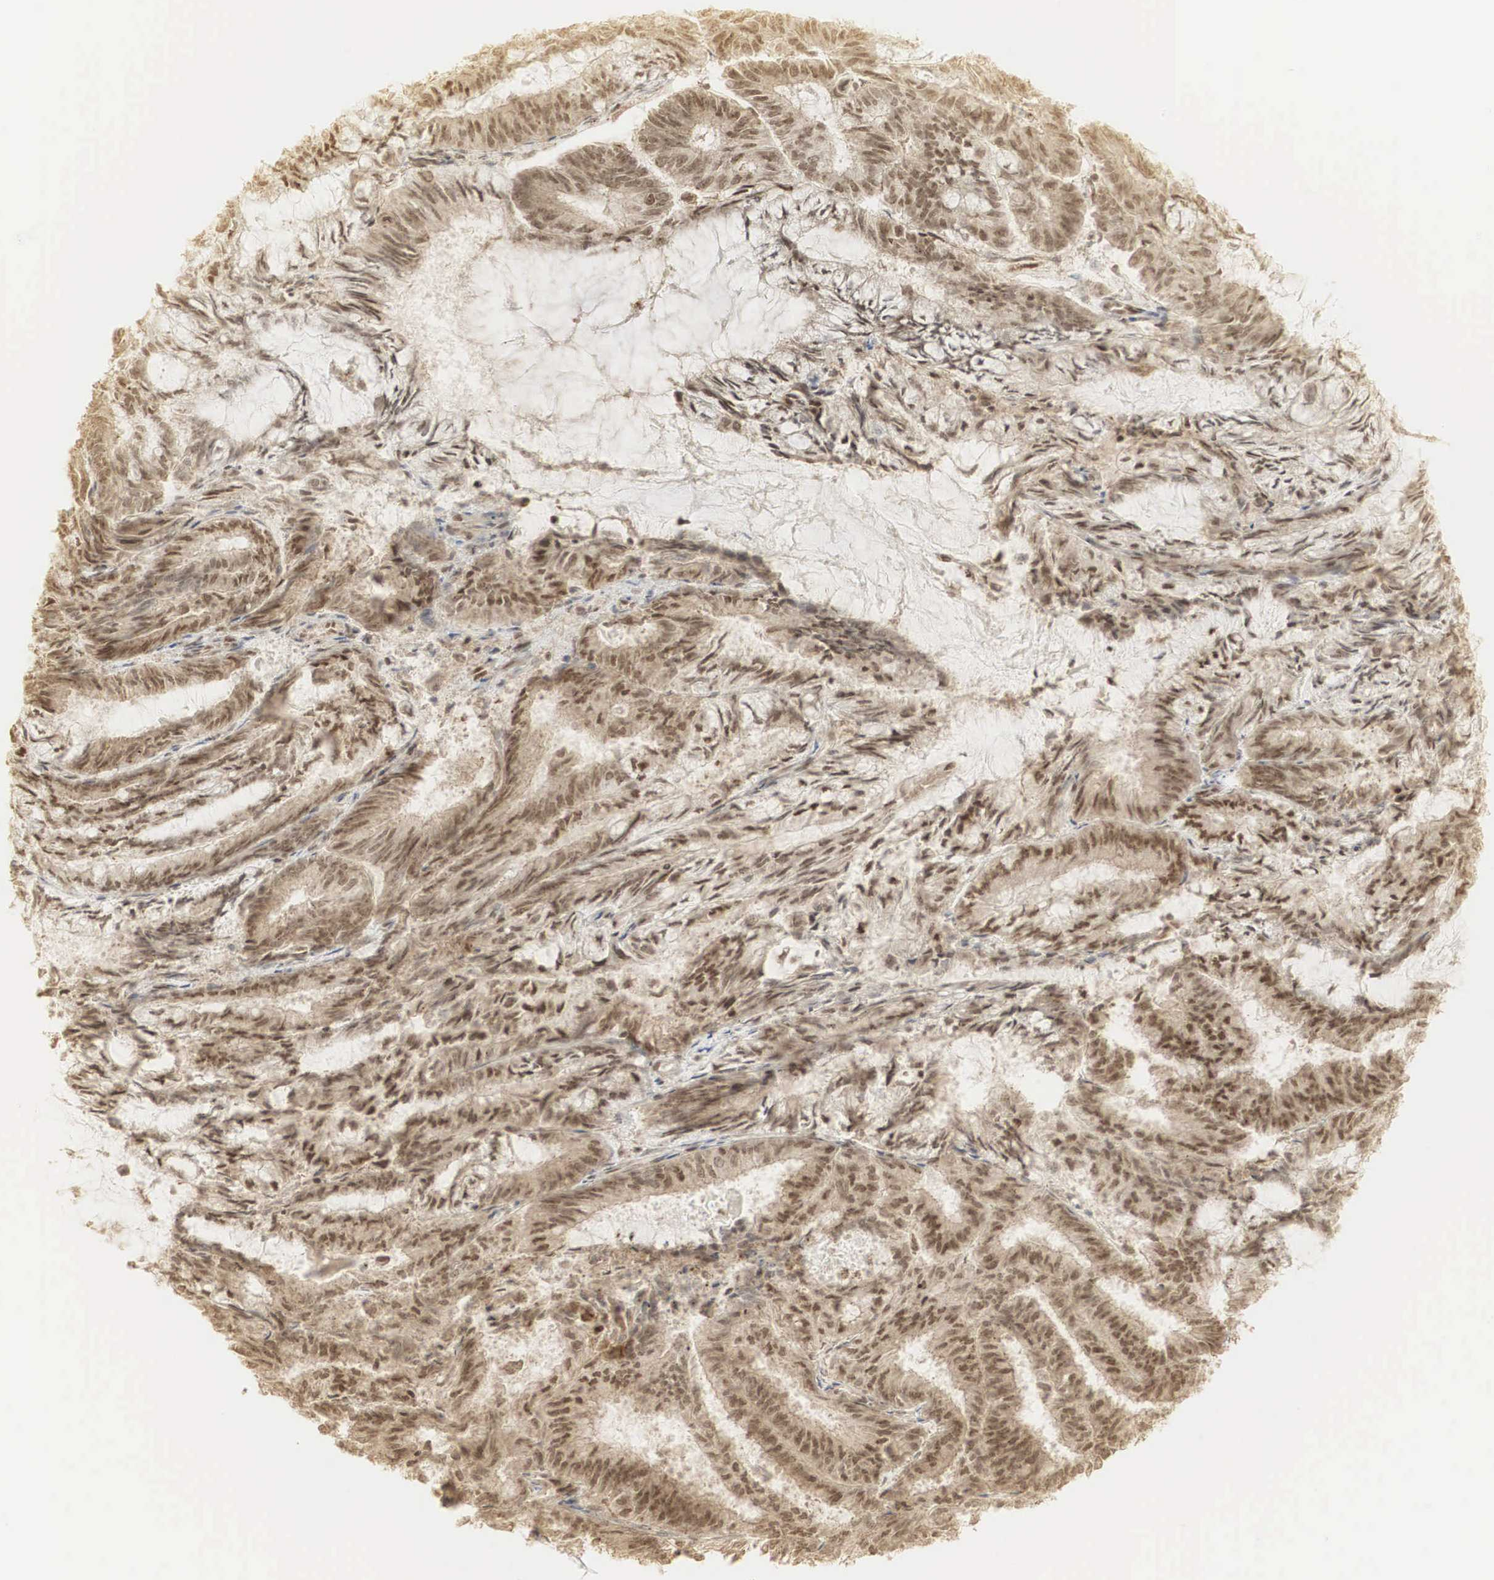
{"staining": {"intensity": "moderate", "quantity": ">75%", "location": "cytoplasmic/membranous,nuclear"}, "tissue": "endometrial cancer", "cell_type": "Tumor cells", "image_type": "cancer", "snomed": [{"axis": "morphology", "description": "Adenocarcinoma, NOS"}, {"axis": "topography", "description": "Endometrium"}], "caption": "Endometrial adenocarcinoma tissue displays moderate cytoplasmic/membranous and nuclear positivity in about >75% of tumor cells, visualized by immunohistochemistry.", "gene": "RNF113A", "patient": {"sex": "female", "age": 59}}